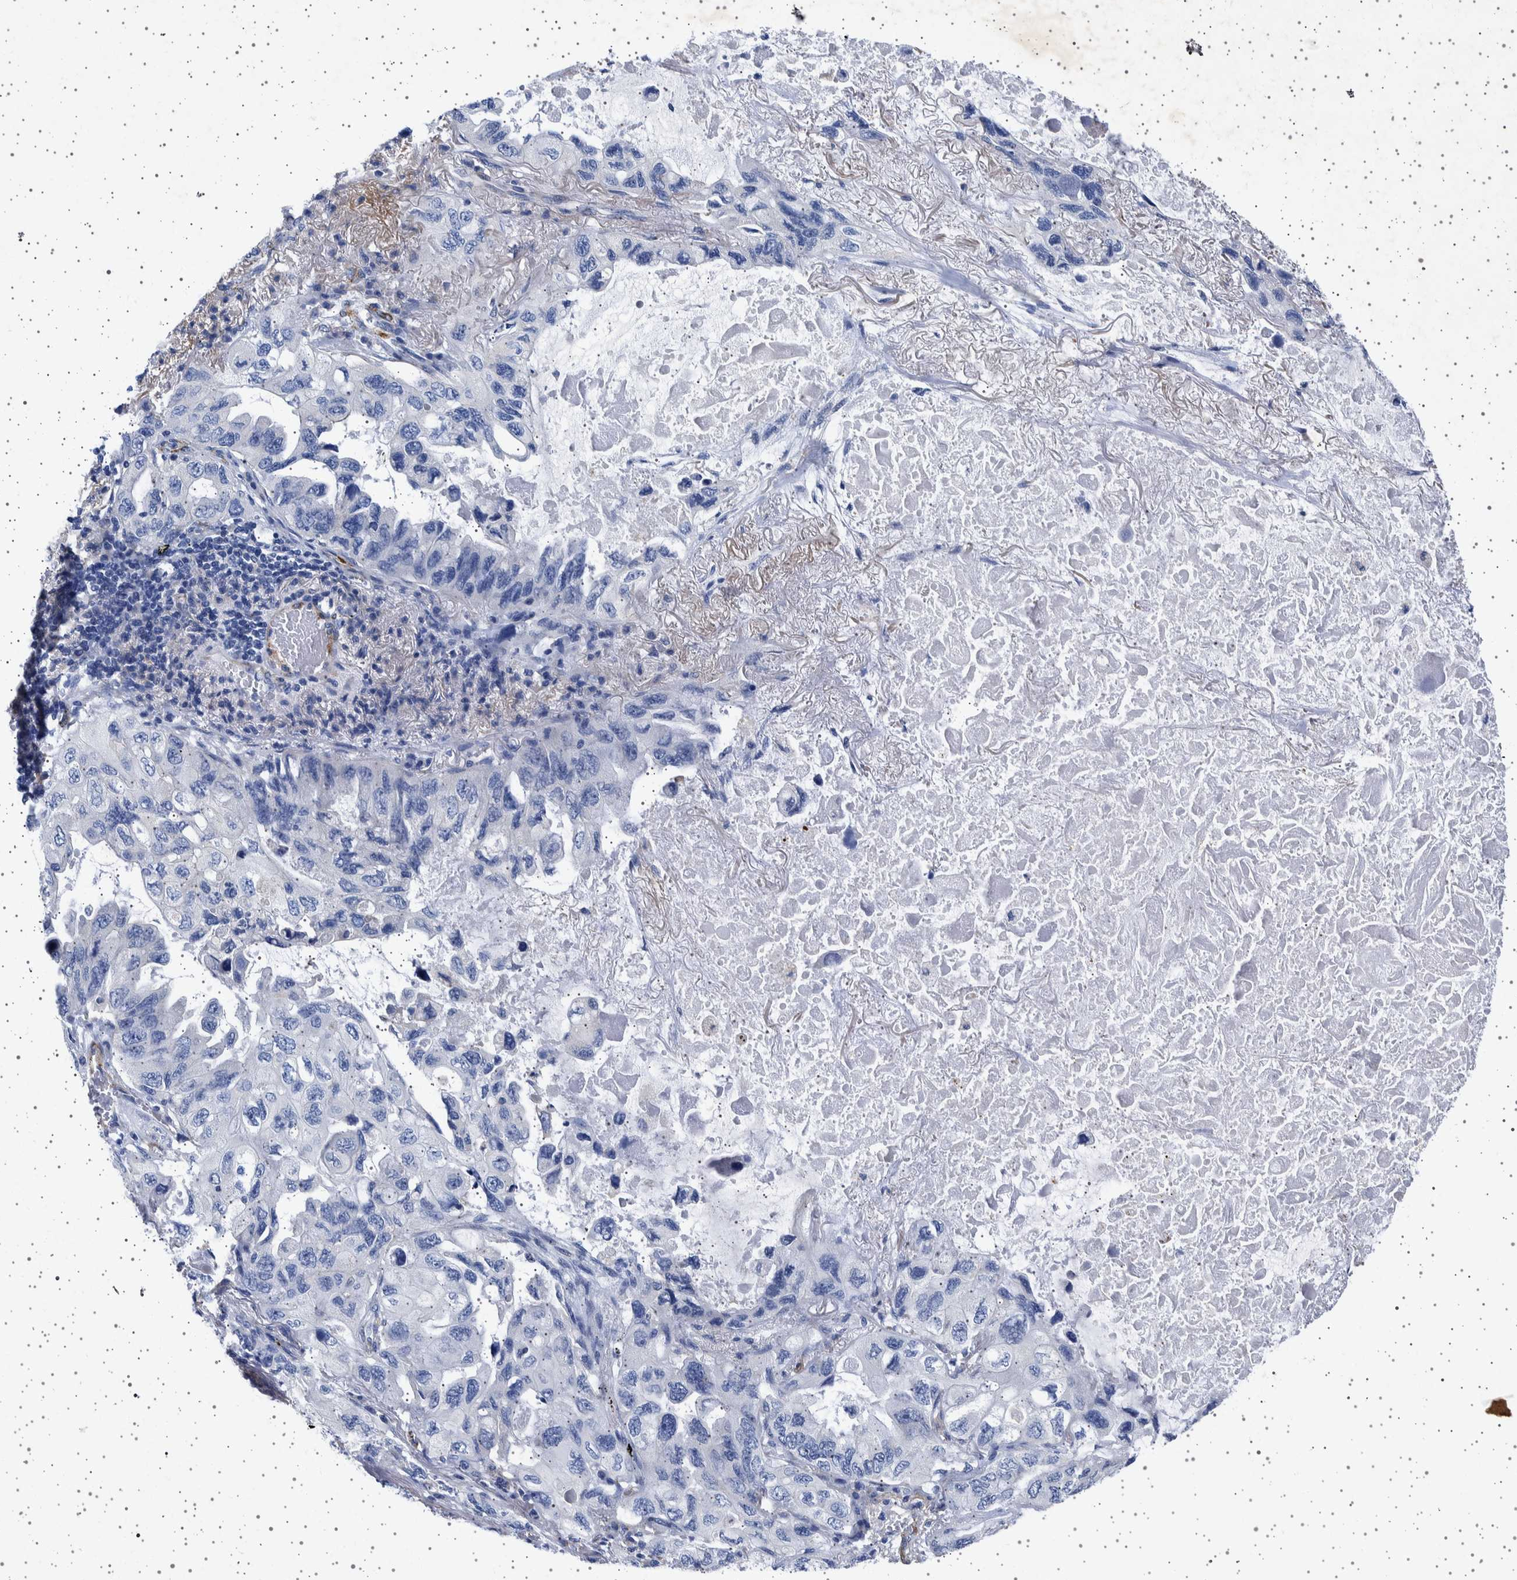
{"staining": {"intensity": "negative", "quantity": "none", "location": "none"}, "tissue": "lung cancer", "cell_type": "Tumor cells", "image_type": "cancer", "snomed": [{"axis": "morphology", "description": "Squamous cell carcinoma, NOS"}, {"axis": "topography", "description": "Lung"}], "caption": "High magnification brightfield microscopy of lung cancer stained with DAB (brown) and counterstained with hematoxylin (blue): tumor cells show no significant expression.", "gene": "SEPTIN4", "patient": {"sex": "female", "age": 73}}